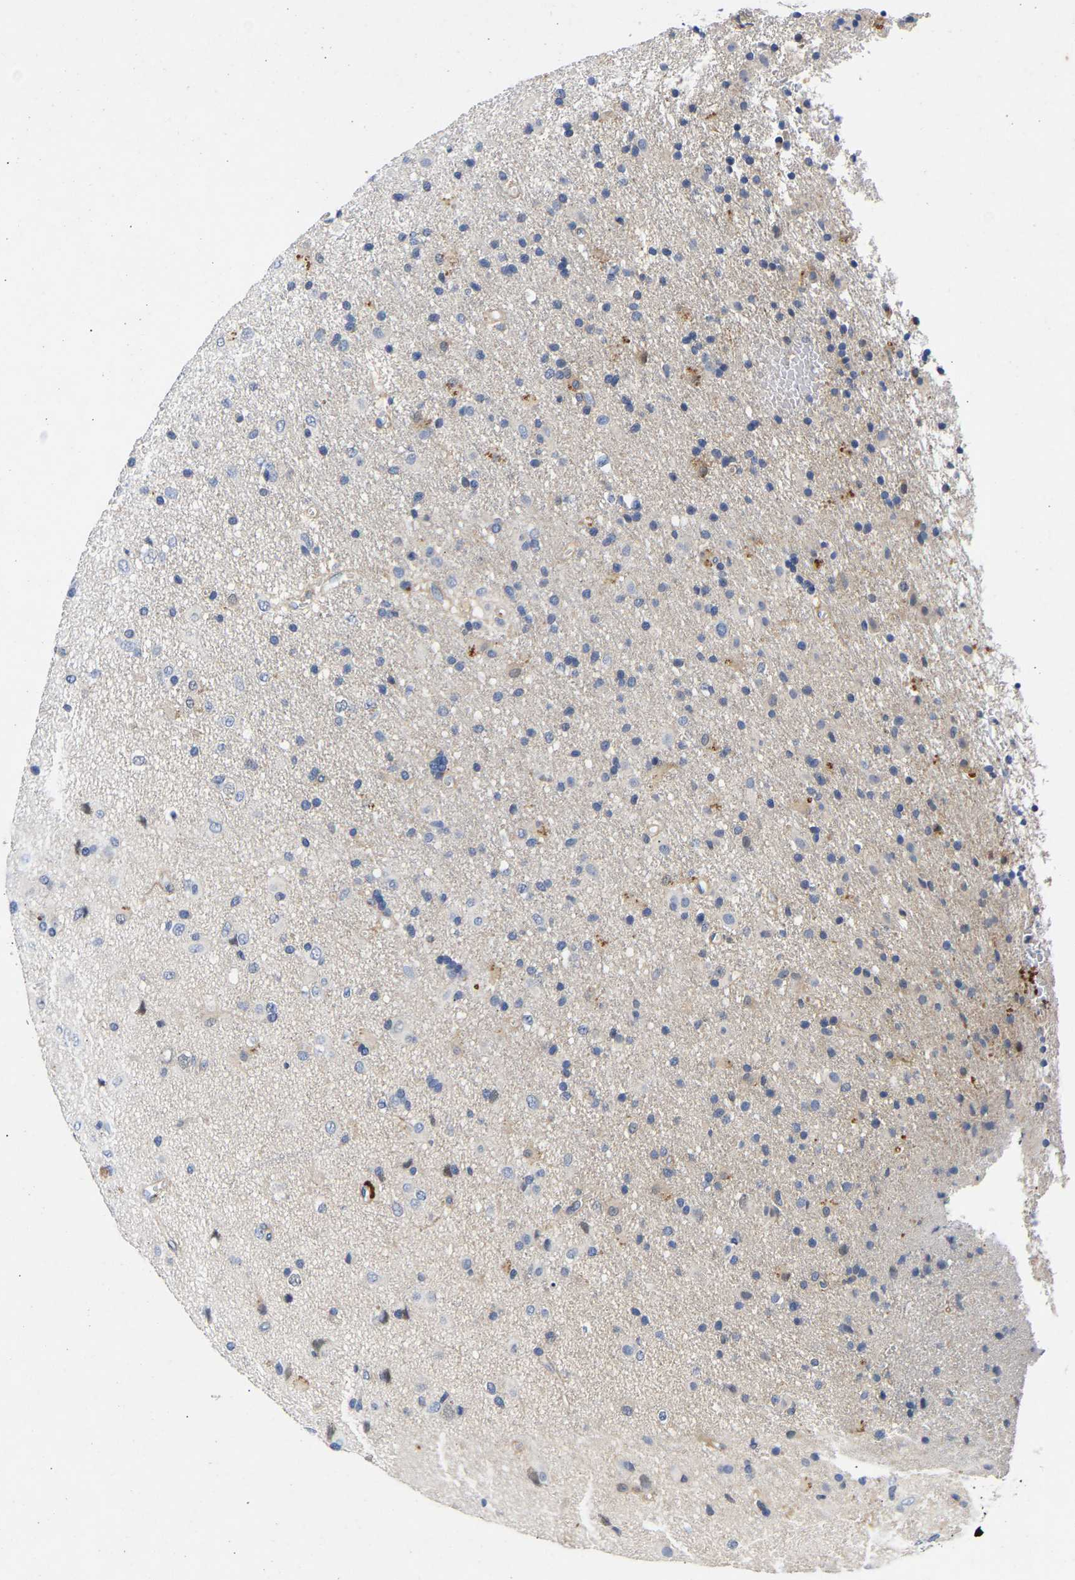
{"staining": {"intensity": "negative", "quantity": "none", "location": "none"}, "tissue": "glioma", "cell_type": "Tumor cells", "image_type": "cancer", "snomed": [{"axis": "morphology", "description": "Glioma, malignant, Low grade"}, {"axis": "topography", "description": "Brain"}], "caption": "Tumor cells show no significant staining in malignant glioma (low-grade).", "gene": "CCDC6", "patient": {"sex": "male", "age": 65}}